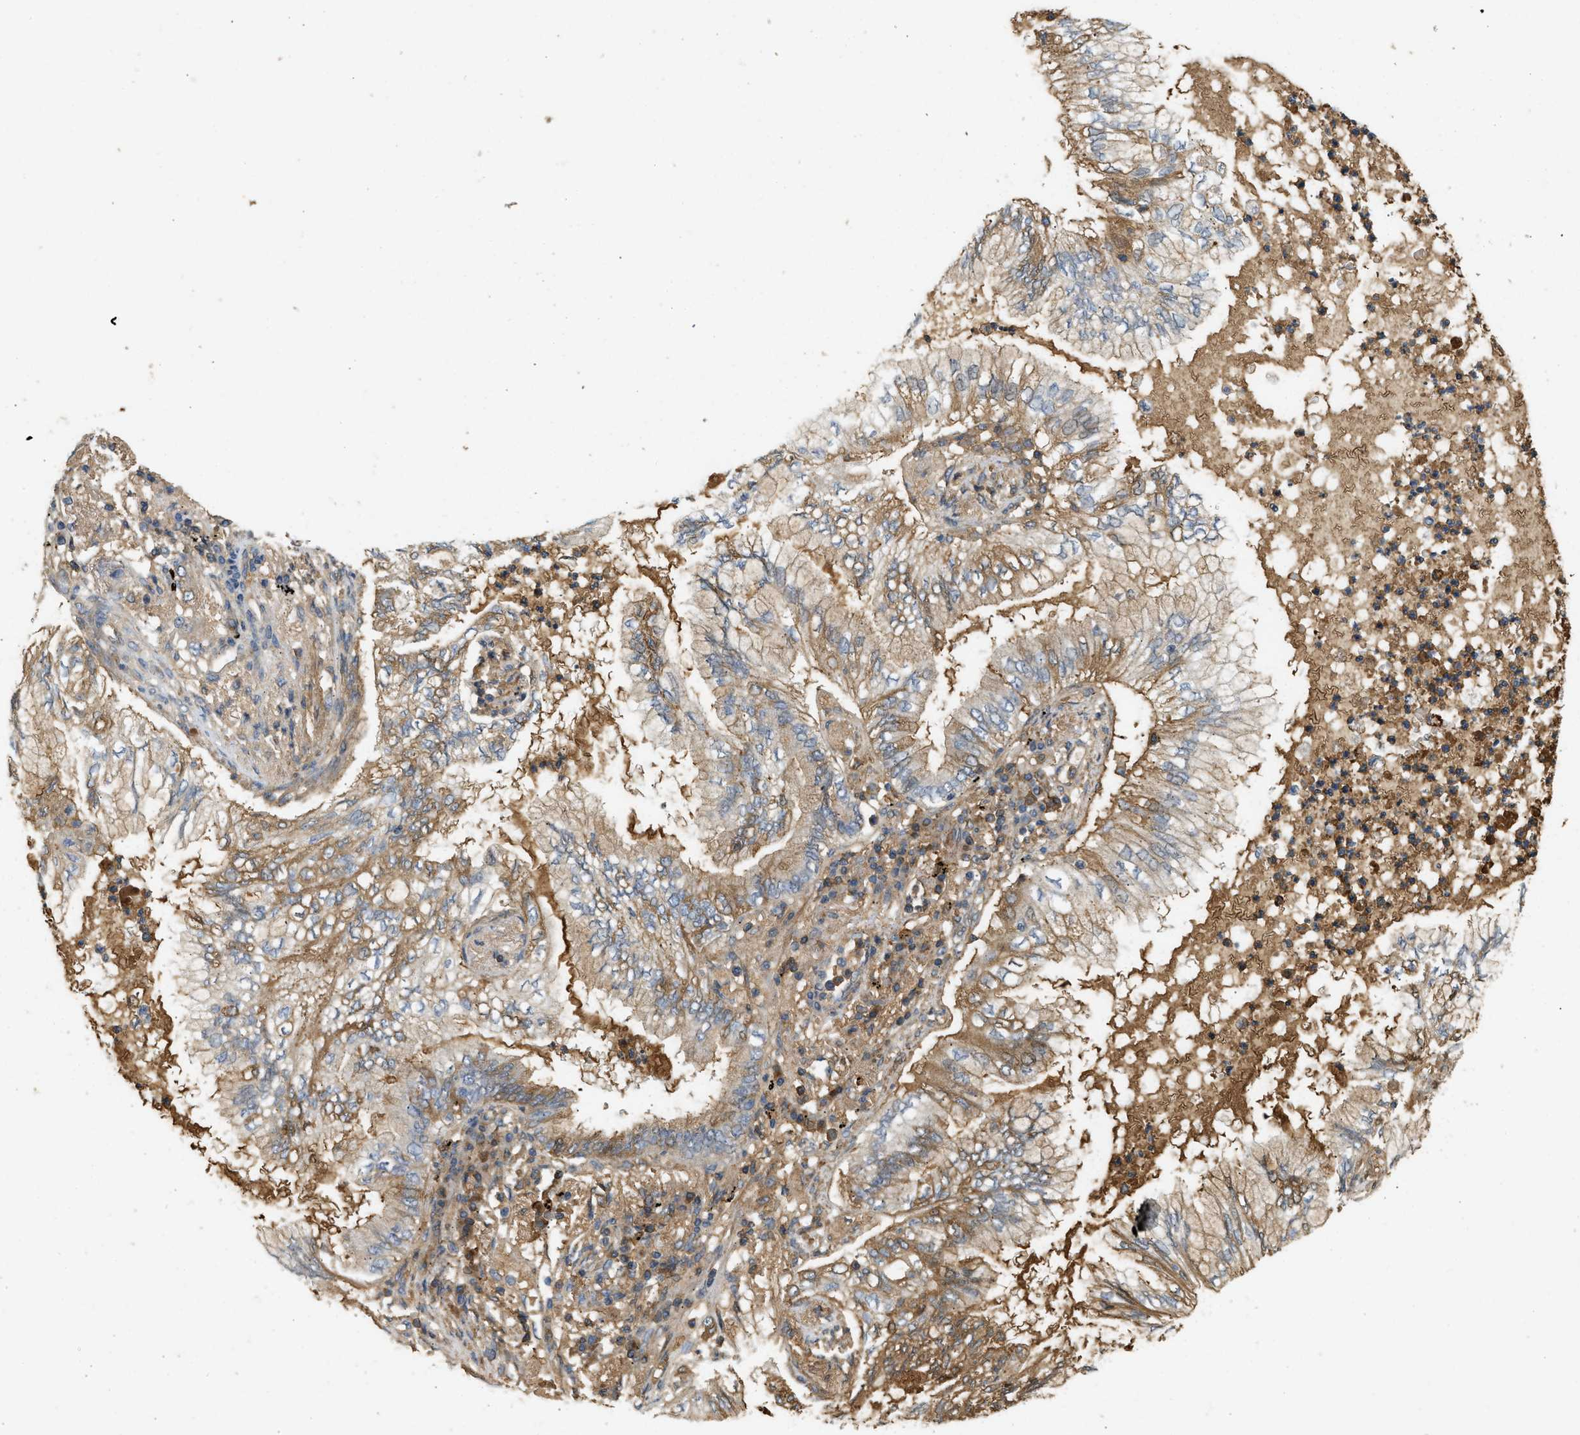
{"staining": {"intensity": "weak", "quantity": "25%-75%", "location": "cytoplasmic/membranous"}, "tissue": "lung cancer", "cell_type": "Tumor cells", "image_type": "cancer", "snomed": [{"axis": "morphology", "description": "Normal tissue, NOS"}, {"axis": "morphology", "description": "Adenocarcinoma, NOS"}, {"axis": "topography", "description": "Bronchus"}, {"axis": "topography", "description": "Lung"}], "caption": "Protein analysis of lung cancer (adenocarcinoma) tissue shows weak cytoplasmic/membranous expression in about 25%-75% of tumor cells. (DAB = brown stain, brightfield microscopy at high magnification).", "gene": "F8", "patient": {"sex": "female", "age": 70}}